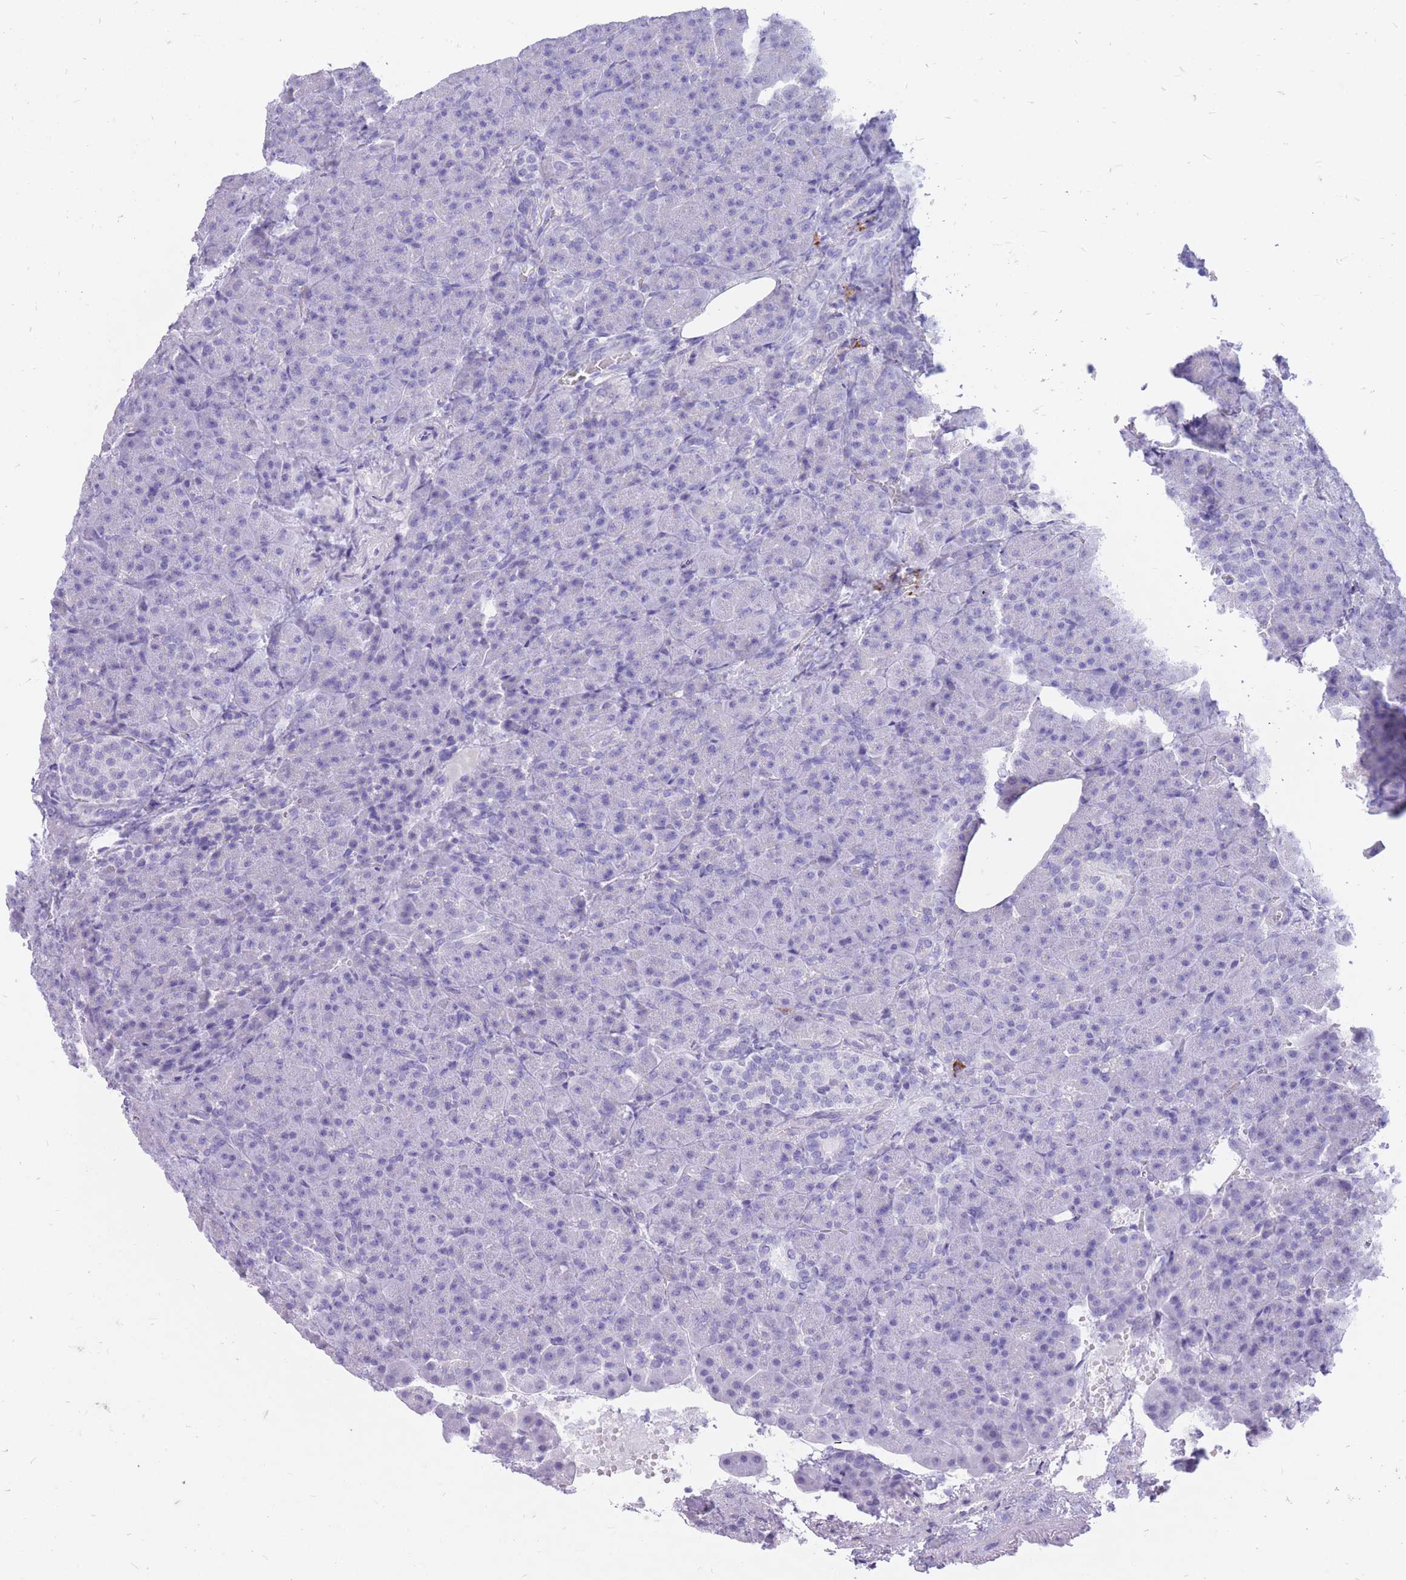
{"staining": {"intensity": "negative", "quantity": "none", "location": "none"}, "tissue": "pancreas", "cell_type": "Exocrine glandular cells", "image_type": "normal", "snomed": [{"axis": "morphology", "description": "Normal tissue, NOS"}, {"axis": "topography", "description": "Pancreas"}], "caption": "Immunohistochemical staining of benign human pancreas demonstrates no significant staining in exocrine glandular cells. The staining is performed using DAB brown chromogen with nuclei counter-stained in using hematoxylin.", "gene": "ZFP37", "patient": {"sex": "female", "age": 74}}